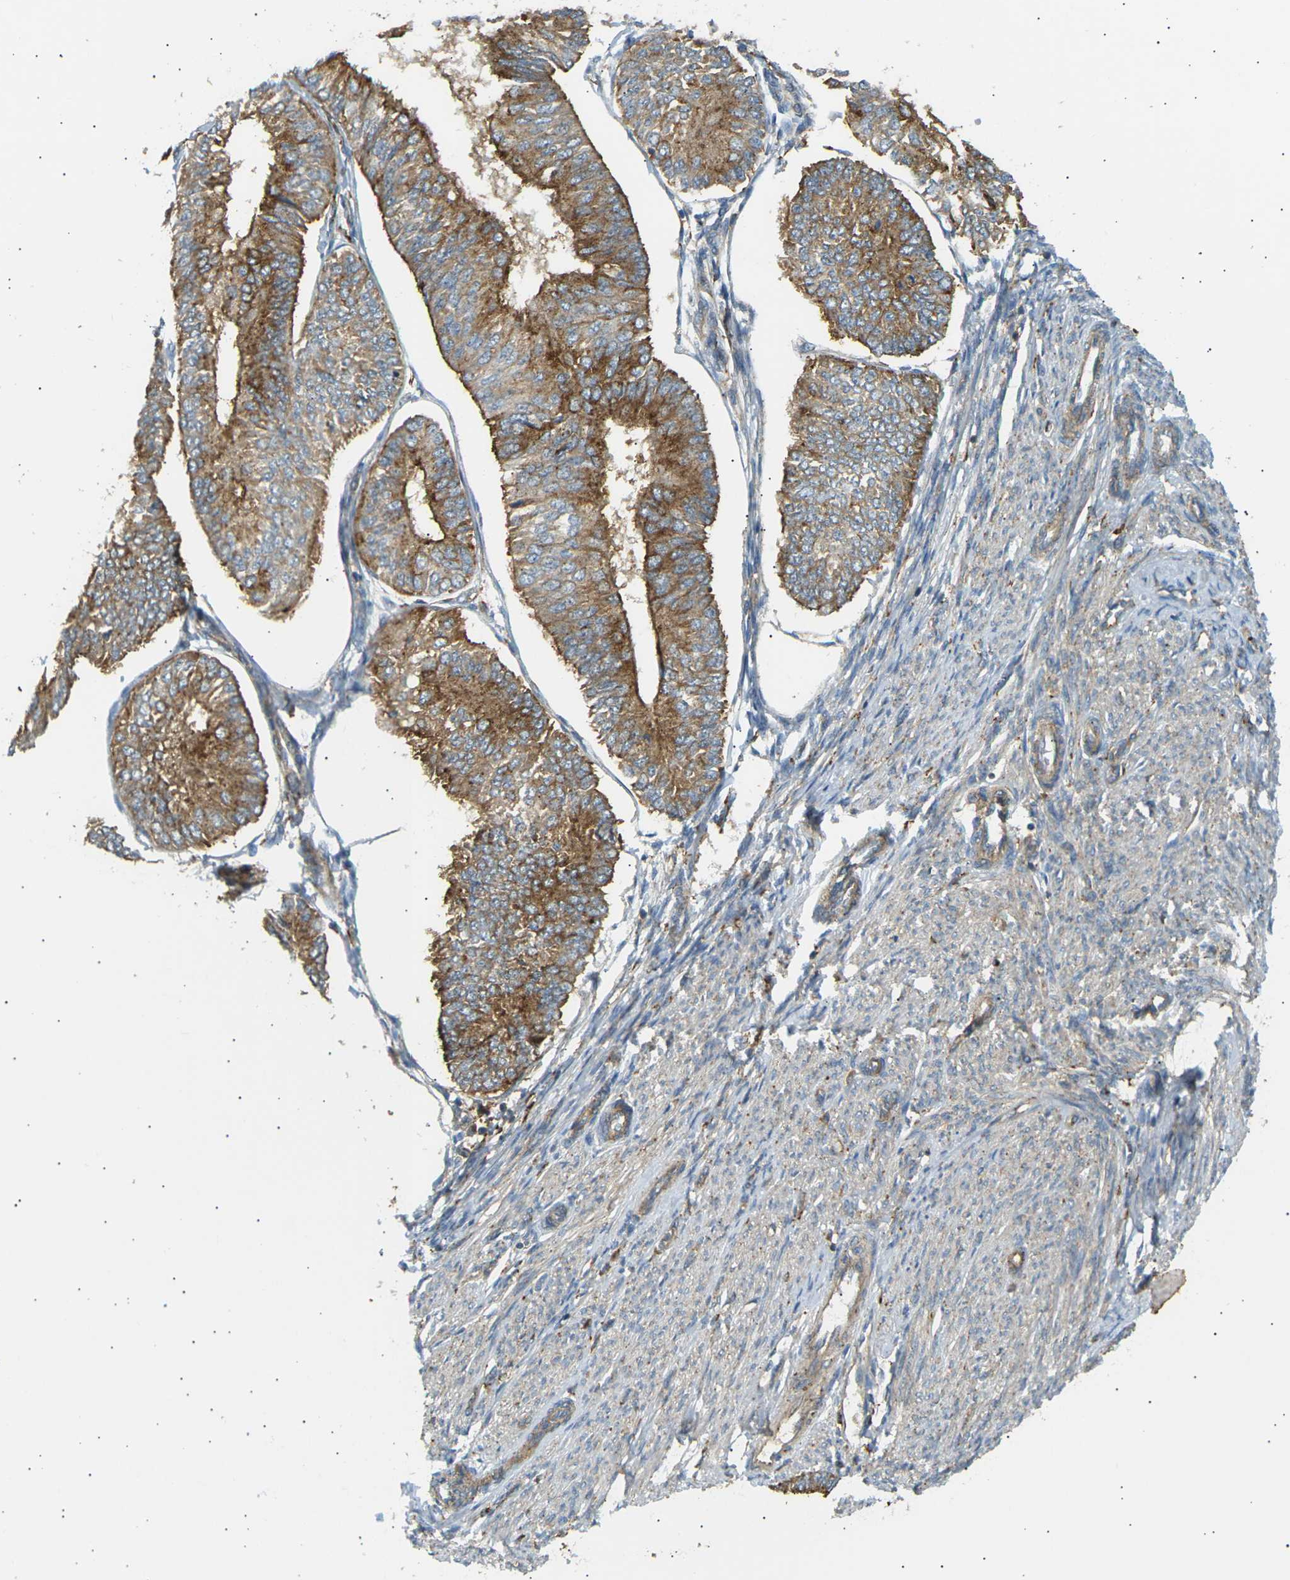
{"staining": {"intensity": "strong", "quantity": ">75%", "location": "cytoplasmic/membranous"}, "tissue": "endometrial cancer", "cell_type": "Tumor cells", "image_type": "cancer", "snomed": [{"axis": "morphology", "description": "Adenocarcinoma, NOS"}, {"axis": "topography", "description": "Endometrium"}], "caption": "A high-resolution photomicrograph shows immunohistochemistry staining of endometrial cancer (adenocarcinoma), which reveals strong cytoplasmic/membranous positivity in about >75% of tumor cells.", "gene": "CDK17", "patient": {"sex": "female", "age": 58}}